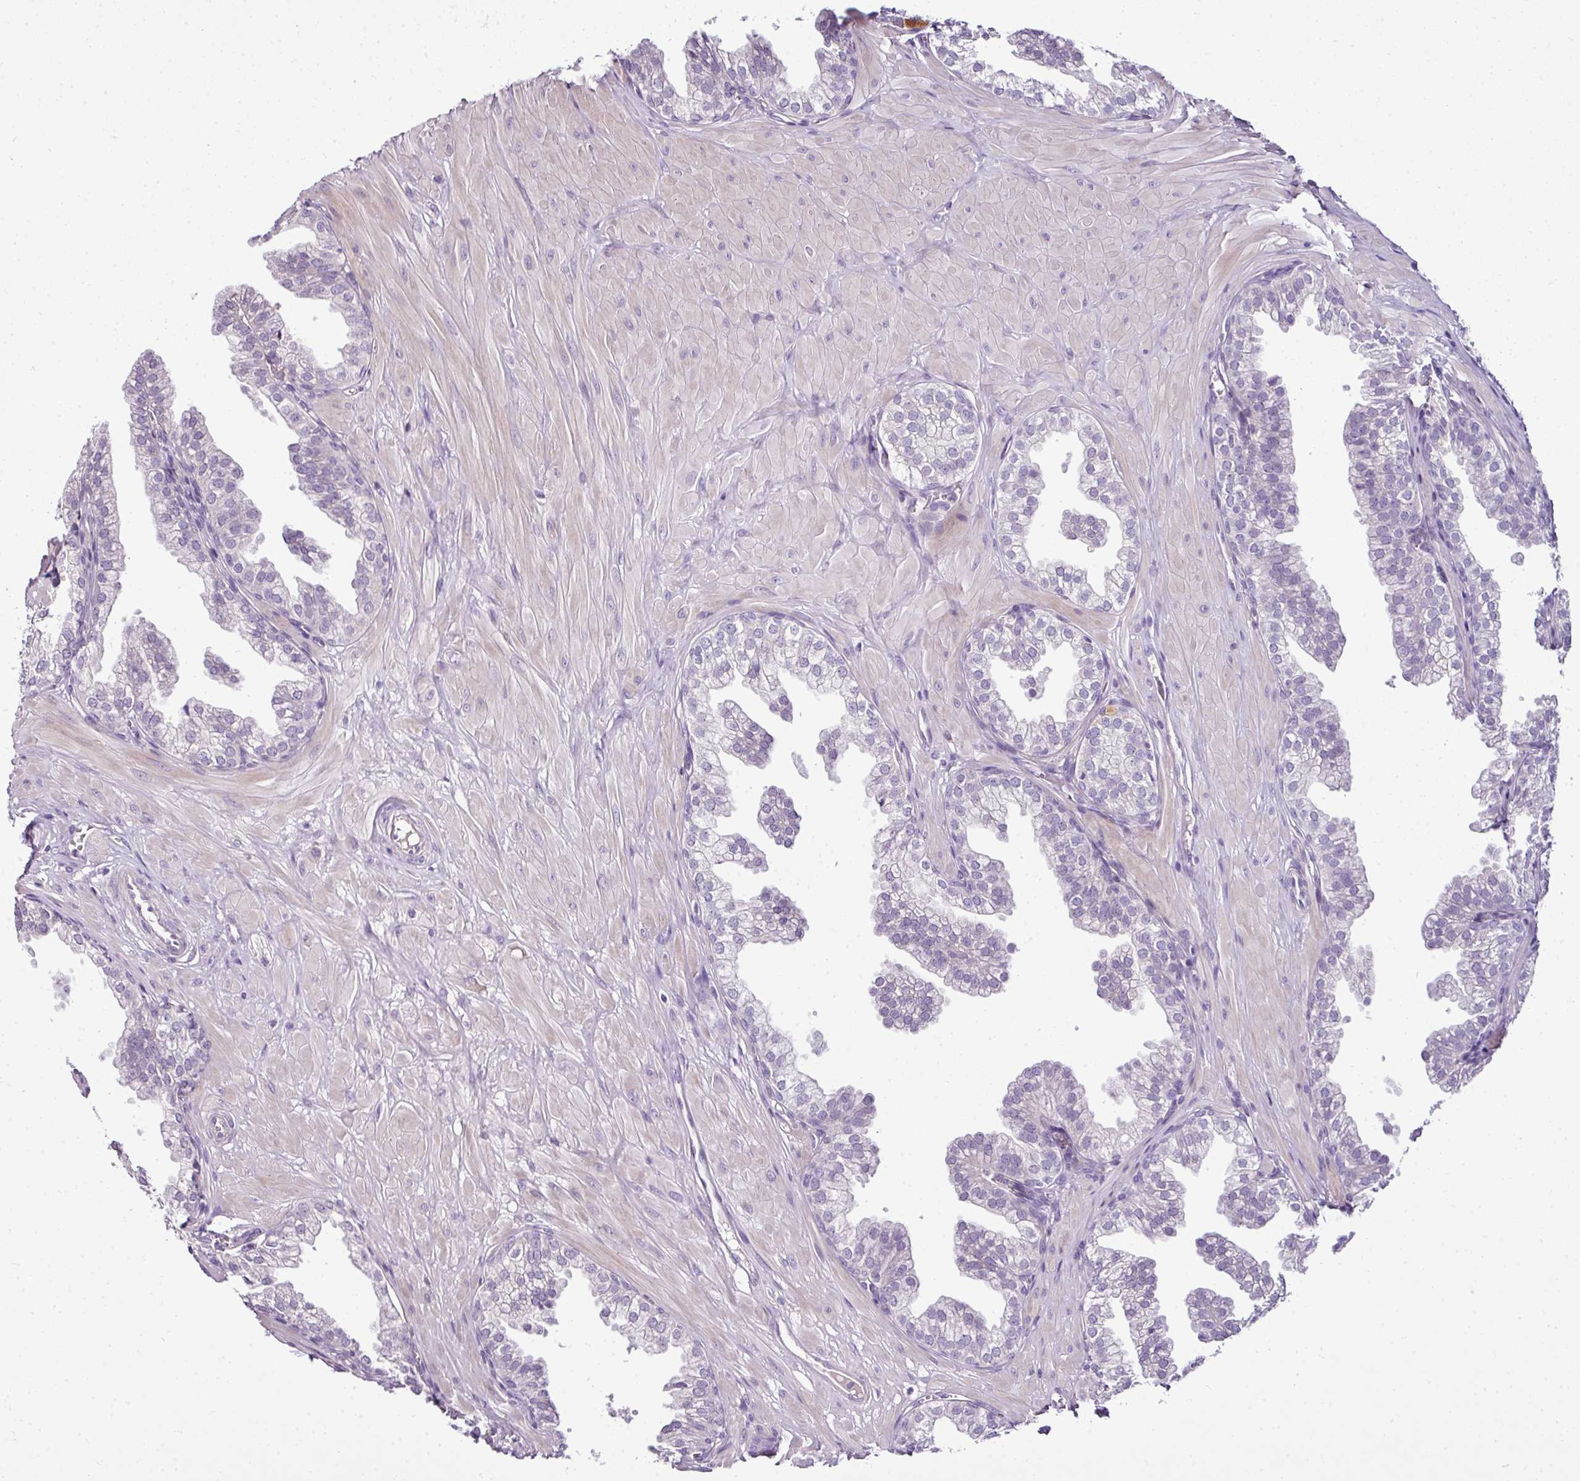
{"staining": {"intensity": "negative", "quantity": "none", "location": "none"}, "tissue": "prostate", "cell_type": "Glandular cells", "image_type": "normal", "snomed": [{"axis": "morphology", "description": "Normal tissue, NOS"}, {"axis": "topography", "description": "Prostate"}, {"axis": "topography", "description": "Peripheral nerve tissue"}], "caption": "DAB immunohistochemical staining of benign human prostate shows no significant staining in glandular cells. The staining was performed using DAB to visualize the protein expression in brown, while the nuclei were stained in blue with hematoxylin (Magnification: 20x).", "gene": "TEX30", "patient": {"sex": "male", "age": 55}}